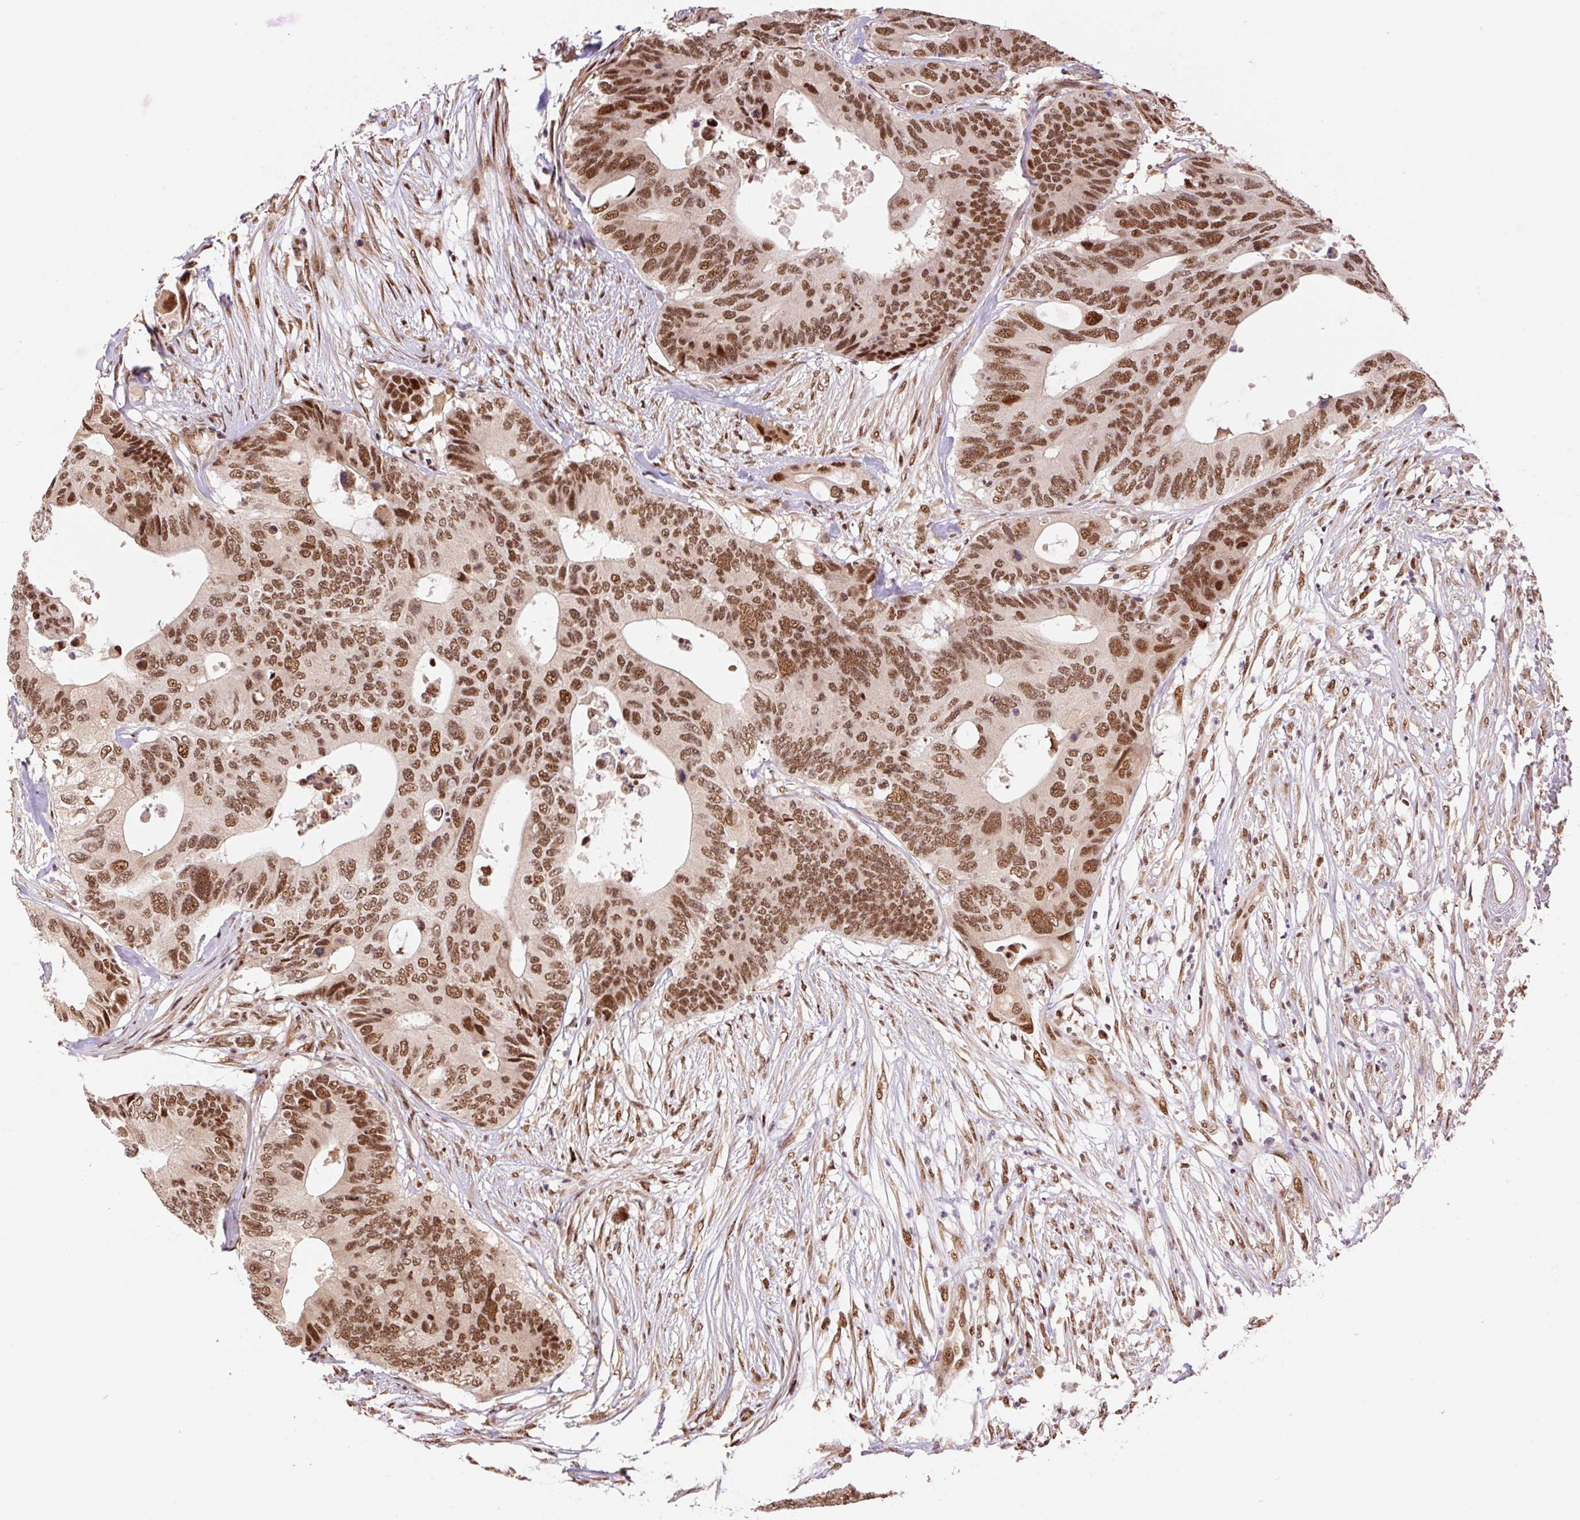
{"staining": {"intensity": "moderate", "quantity": ">75%", "location": "nuclear"}, "tissue": "colorectal cancer", "cell_type": "Tumor cells", "image_type": "cancer", "snomed": [{"axis": "morphology", "description": "Adenocarcinoma, NOS"}, {"axis": "topography", "description": "Colon"}], "caption": "Protein staining demonstrates moderate nuclear staining in about >75% of tumor cells in colorectal adenocarcinoma.", "gene": "INTS8", "patient": {"sex": "male", "age": 71}}